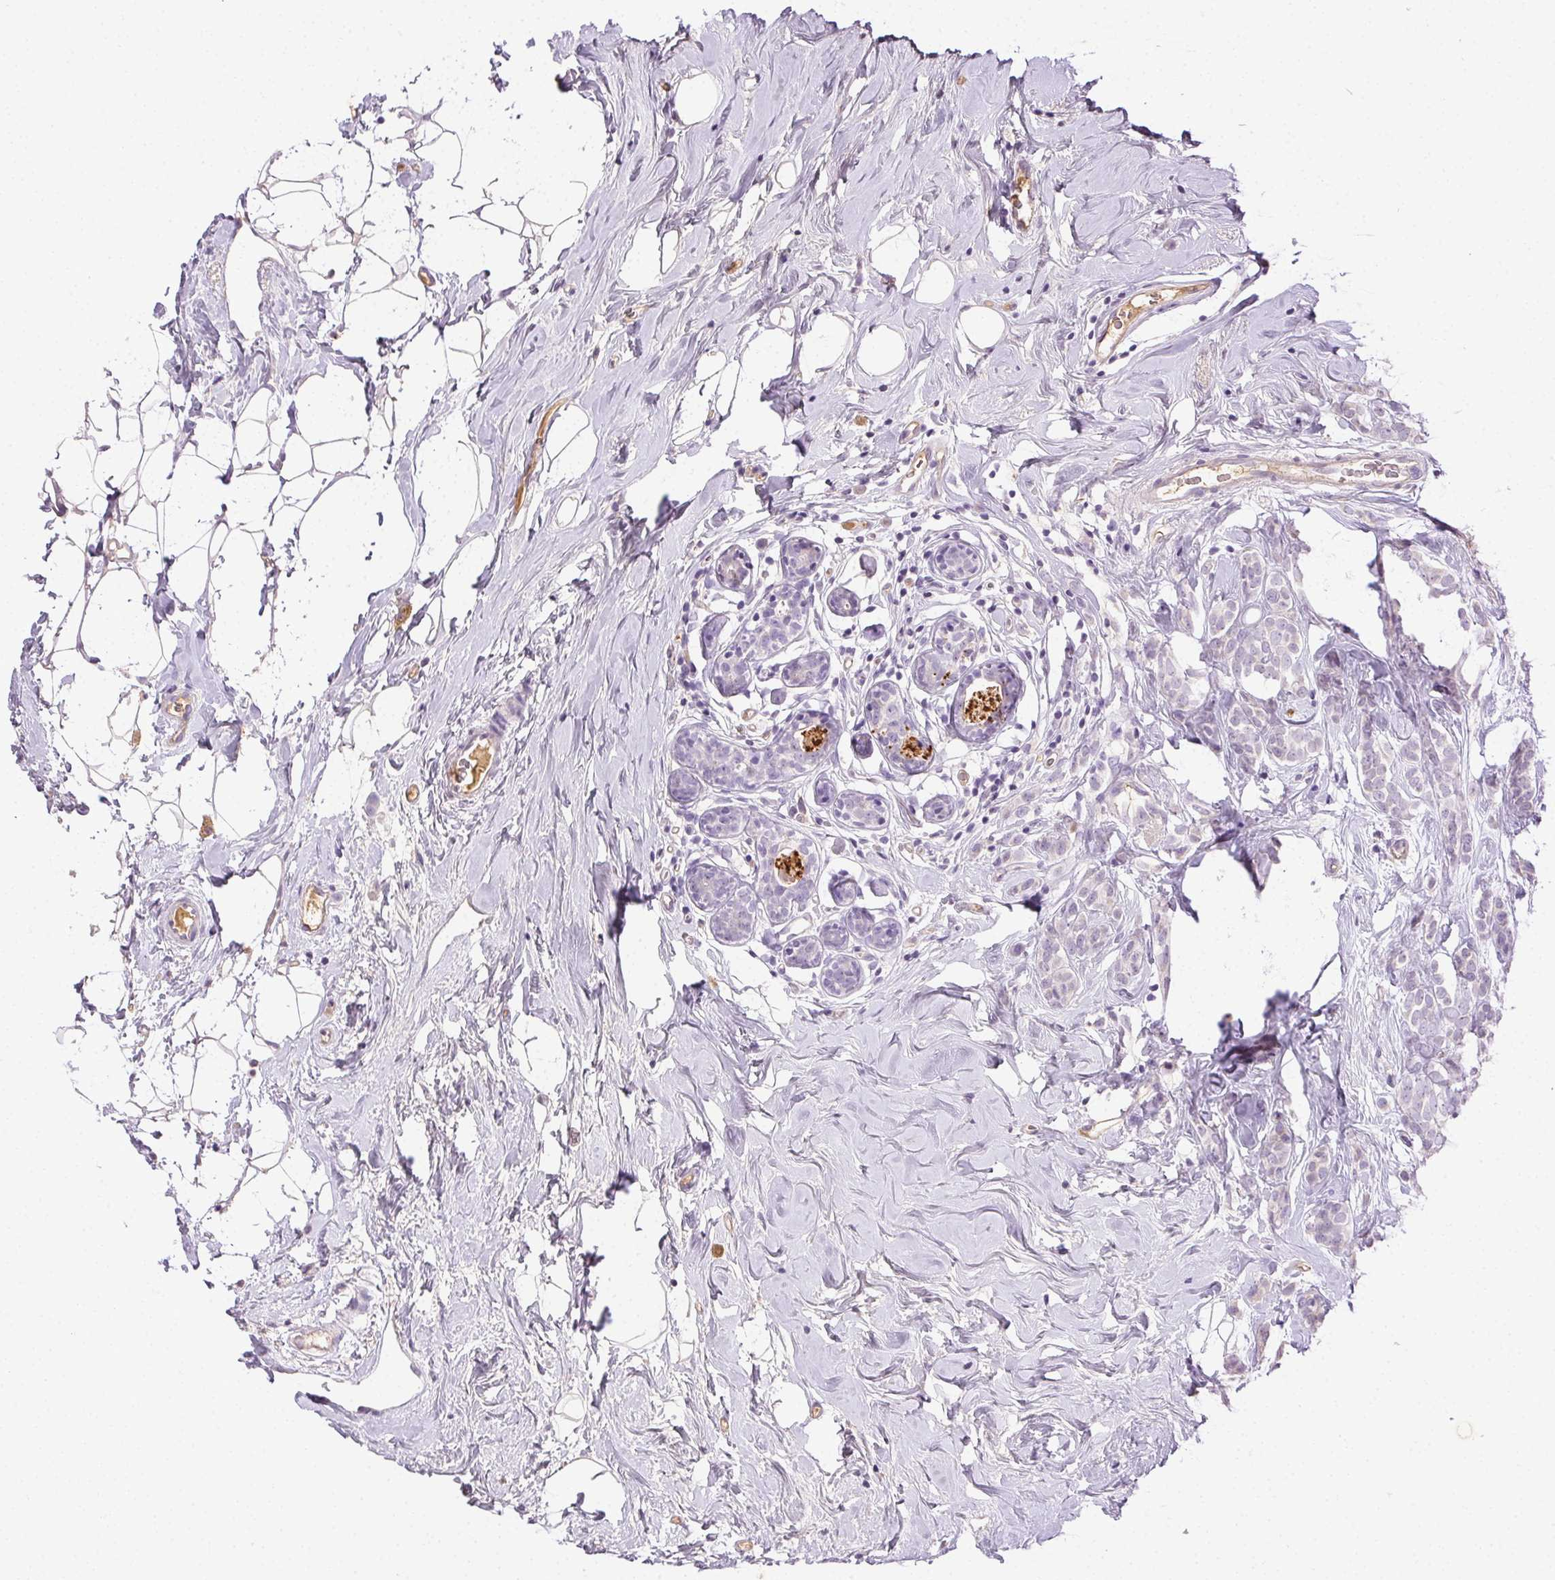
{"staining": {"intensity": "negative", "quantity": "none", "location": "none"}, "tissue": "breast cancer", "cell_type": "Tumor cells", "image_type": "cancer", "snomed": [{"axis": "morphology", "description": "Lobular carcinoma"}, {"axis": "topography", "description": "Breast"}], "caption": "The IHC image has no significant staining in tumor cells of breast cancer (lobular carcinoma) tissue.", "gene": "BPIFB2", "patient": {"sex": "female", "age": 49}}